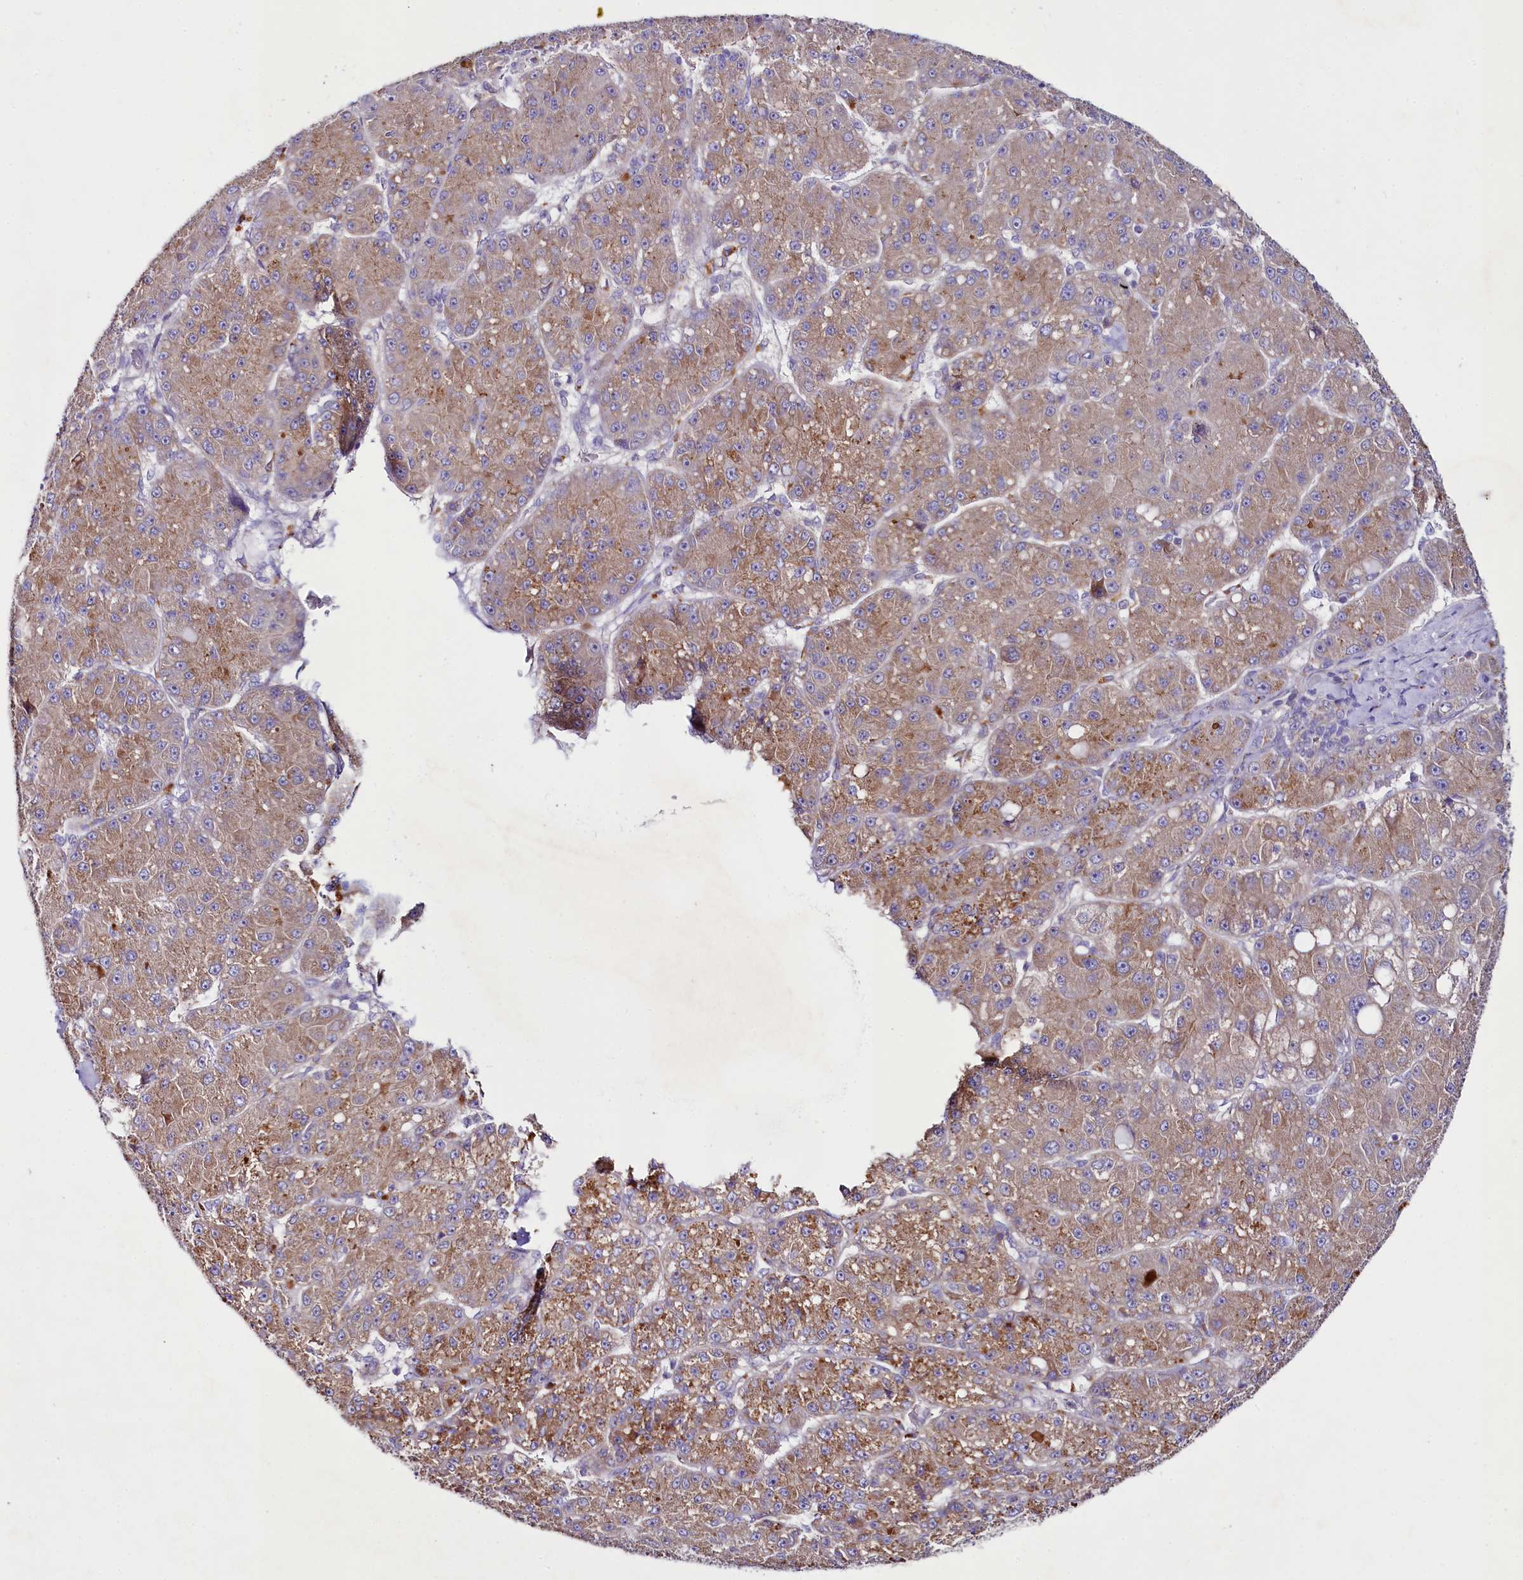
{"staining": {"intensity": "moderate", "quantity": ">75%", "location": "cytoplasmic/membranous"}, "tissue": "liver cancer", "cell_type": "Tumor cells", "image_type": "cancer", "snomed": [{"axis": "morphology", "description": "Carcinoma, Hepatocellular, NOS"}, {"axis": "topography", "description": "Liver"}], "caption": "Immunohistochemistry staining of liver hepatocellular carcinoma, which displays medium levels of moderate cytoplasmic/membranous positivity in about >75% of tumor cells indicating moderate cytoplasmic/membranous protein staining. The staining was performed using DAB (3,3'-diaminobenzidine) (brown) for protein detection and nuclei were counterstained in hematoxylin (blue).", "gene": "SACM1L", "patient": {"sex": "male", "age": 67}}